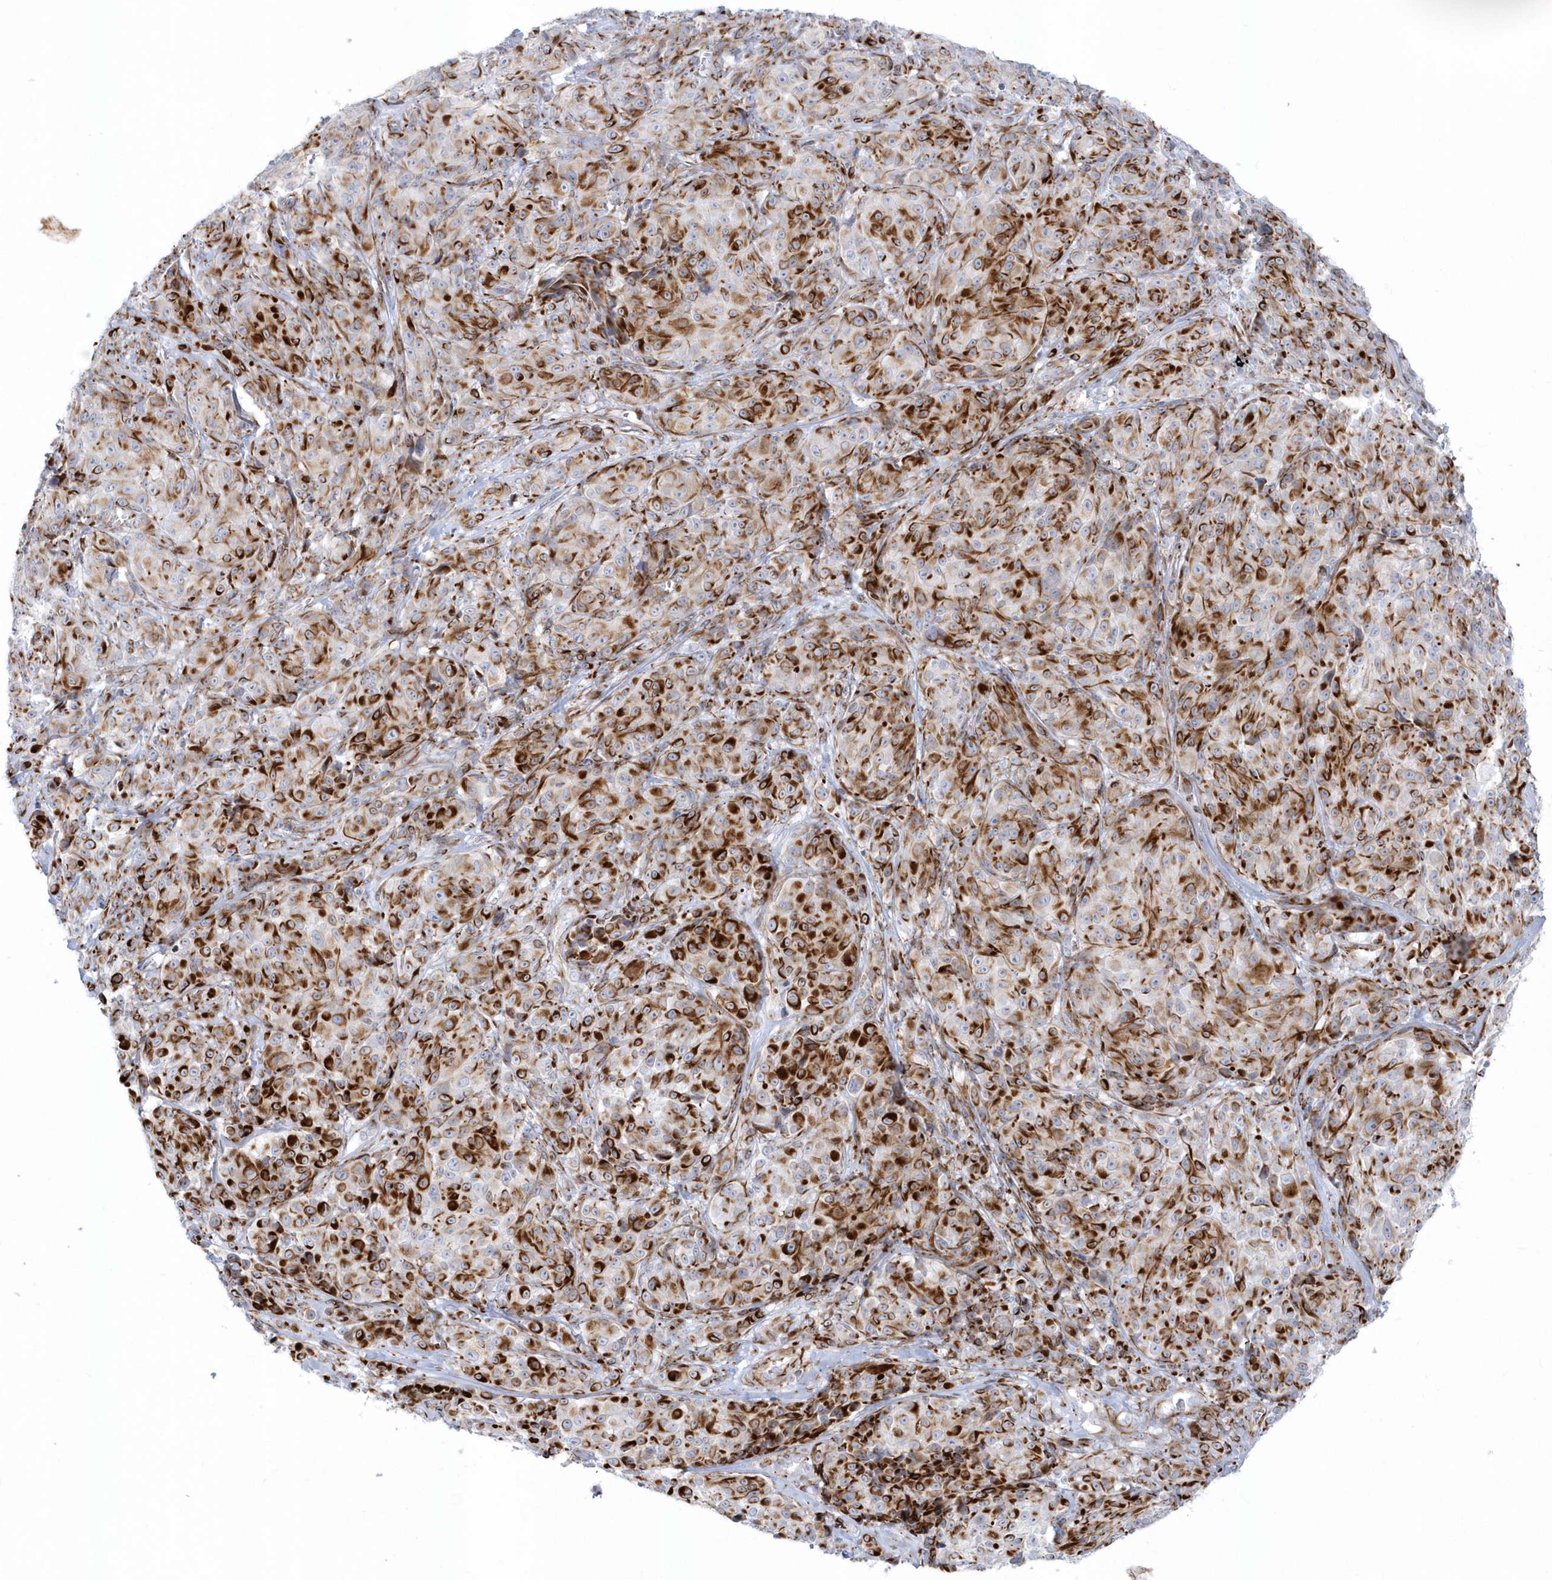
{"staining": {"intensity": "strong", "quantity": ">75%", "location": "cytoplasmic/membranous"}, "tissue": "melanoma", "cell_type": "Tumor cells", "image_type": "cancer", "snomed": [{"axis": "morphology", "description": "Malignant melanoma, NOS"}, {"axis": "topography", "description": "Skin"}], "caption": "High-power microscopy captured an immunohistochemistry (IHC) histopathology image of malignant melanoma, revealing strong cytoplasmic/membranous staining in about >75% of tumor cells. (DAB (3,3'-diaminobenzidine) IHC with brightfield microscopy, high magnification).", "gene": "PPIL6", "patient": {"sex": "male", "age": 73}}